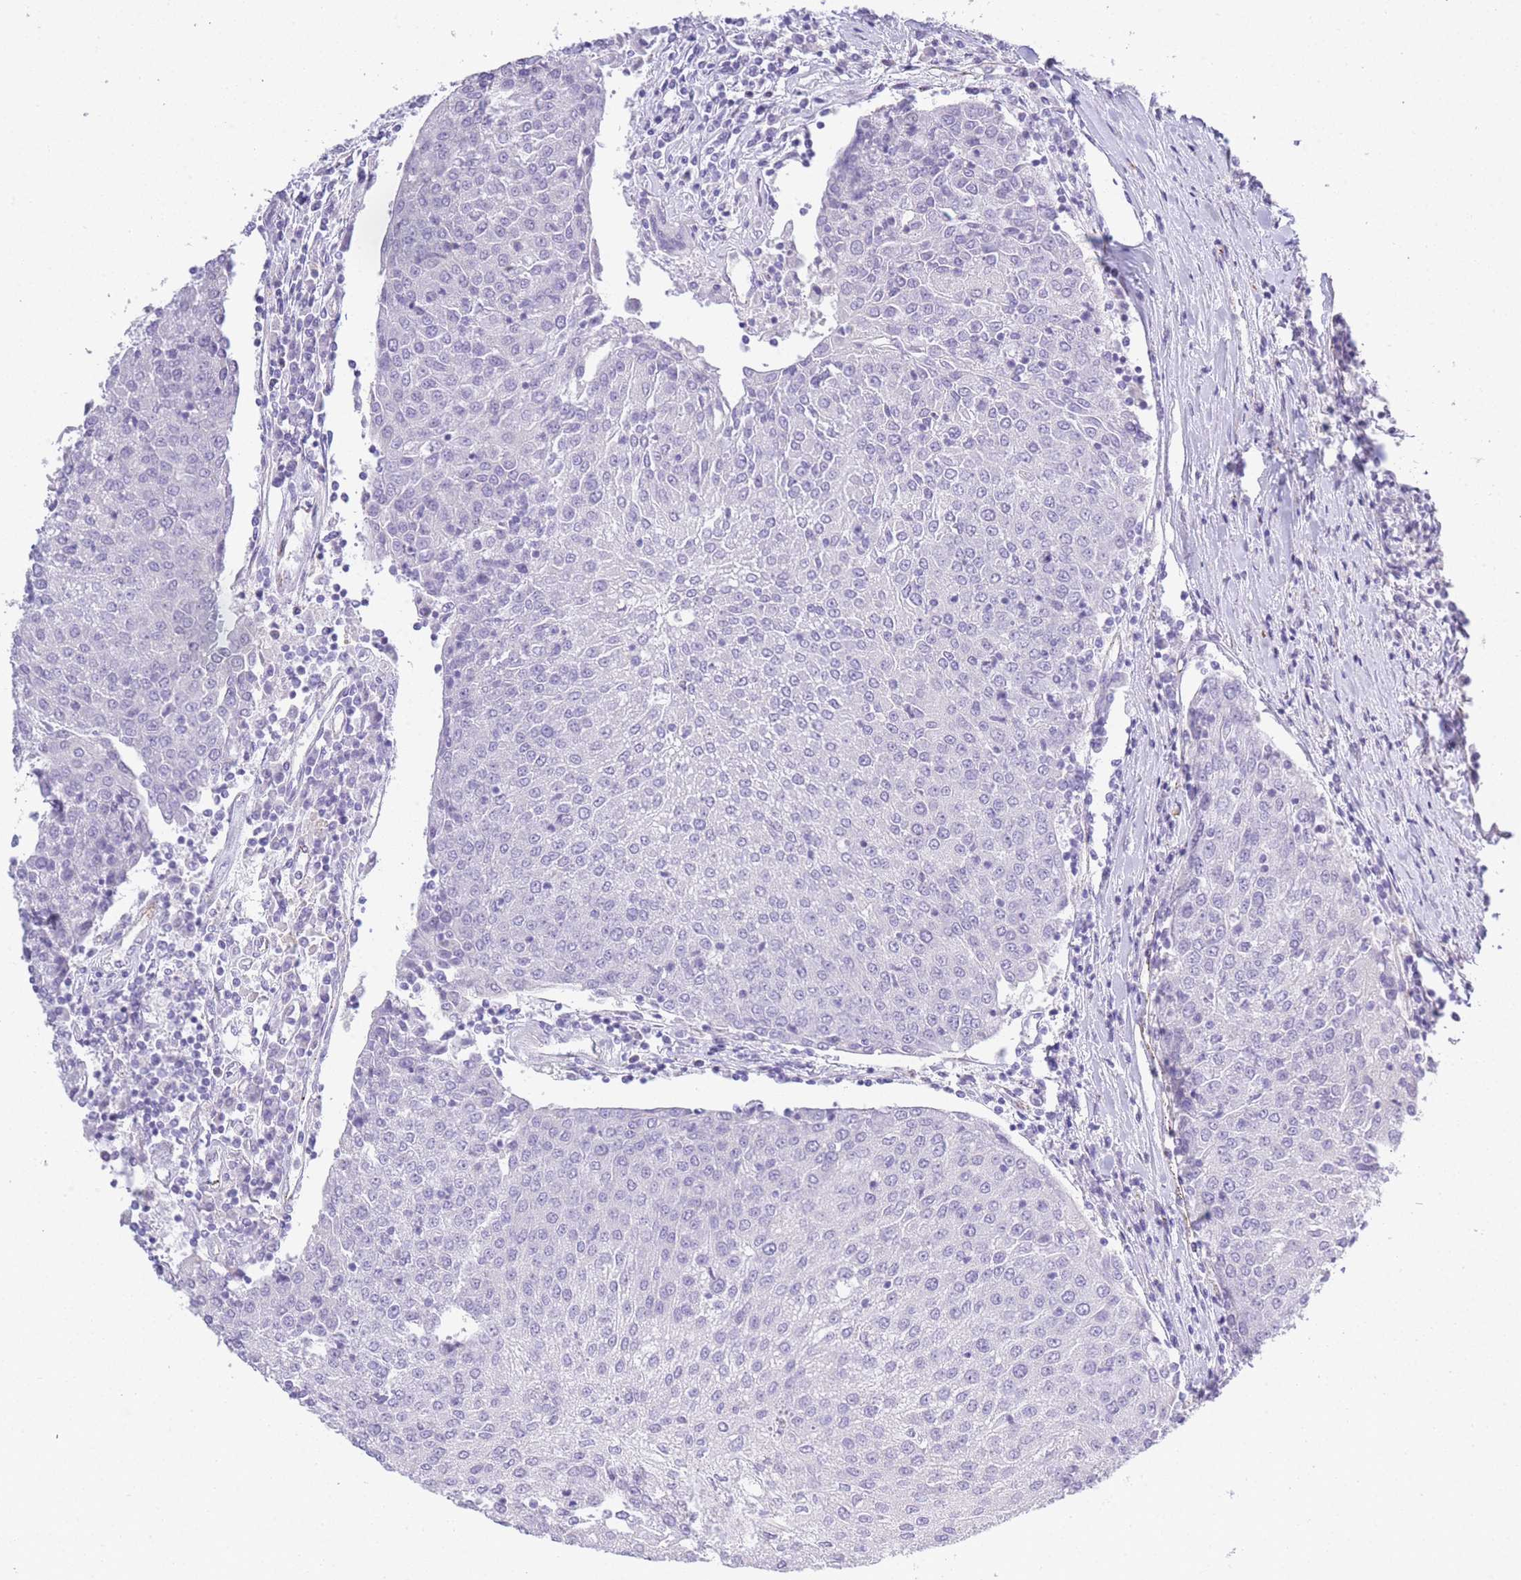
{"staining": {"intensity": "negative", "quantity": "none", "location": "none"}, "tissue": "urothelial cancer", "cell_type": "Tumor cells", "image_type": "cancer", "snomed": [{"axis": "morphology", "description": "Urothelial carcinoma, High grade"}, {"axis": "topography", "description": "Urinary bladder"}], "caption": "DAB (3,3'-diaminobenzidine) immunohistochemical staining of human urothelial cancer displays no significant positivity in tumor cells. Brightfield microscopy of immunohistochemistry stained with DAB (brown) and hematoxylin (blue), captured at high magnification.", "gene": "RHO", "patient": {"sex": "female", "age": 85}}